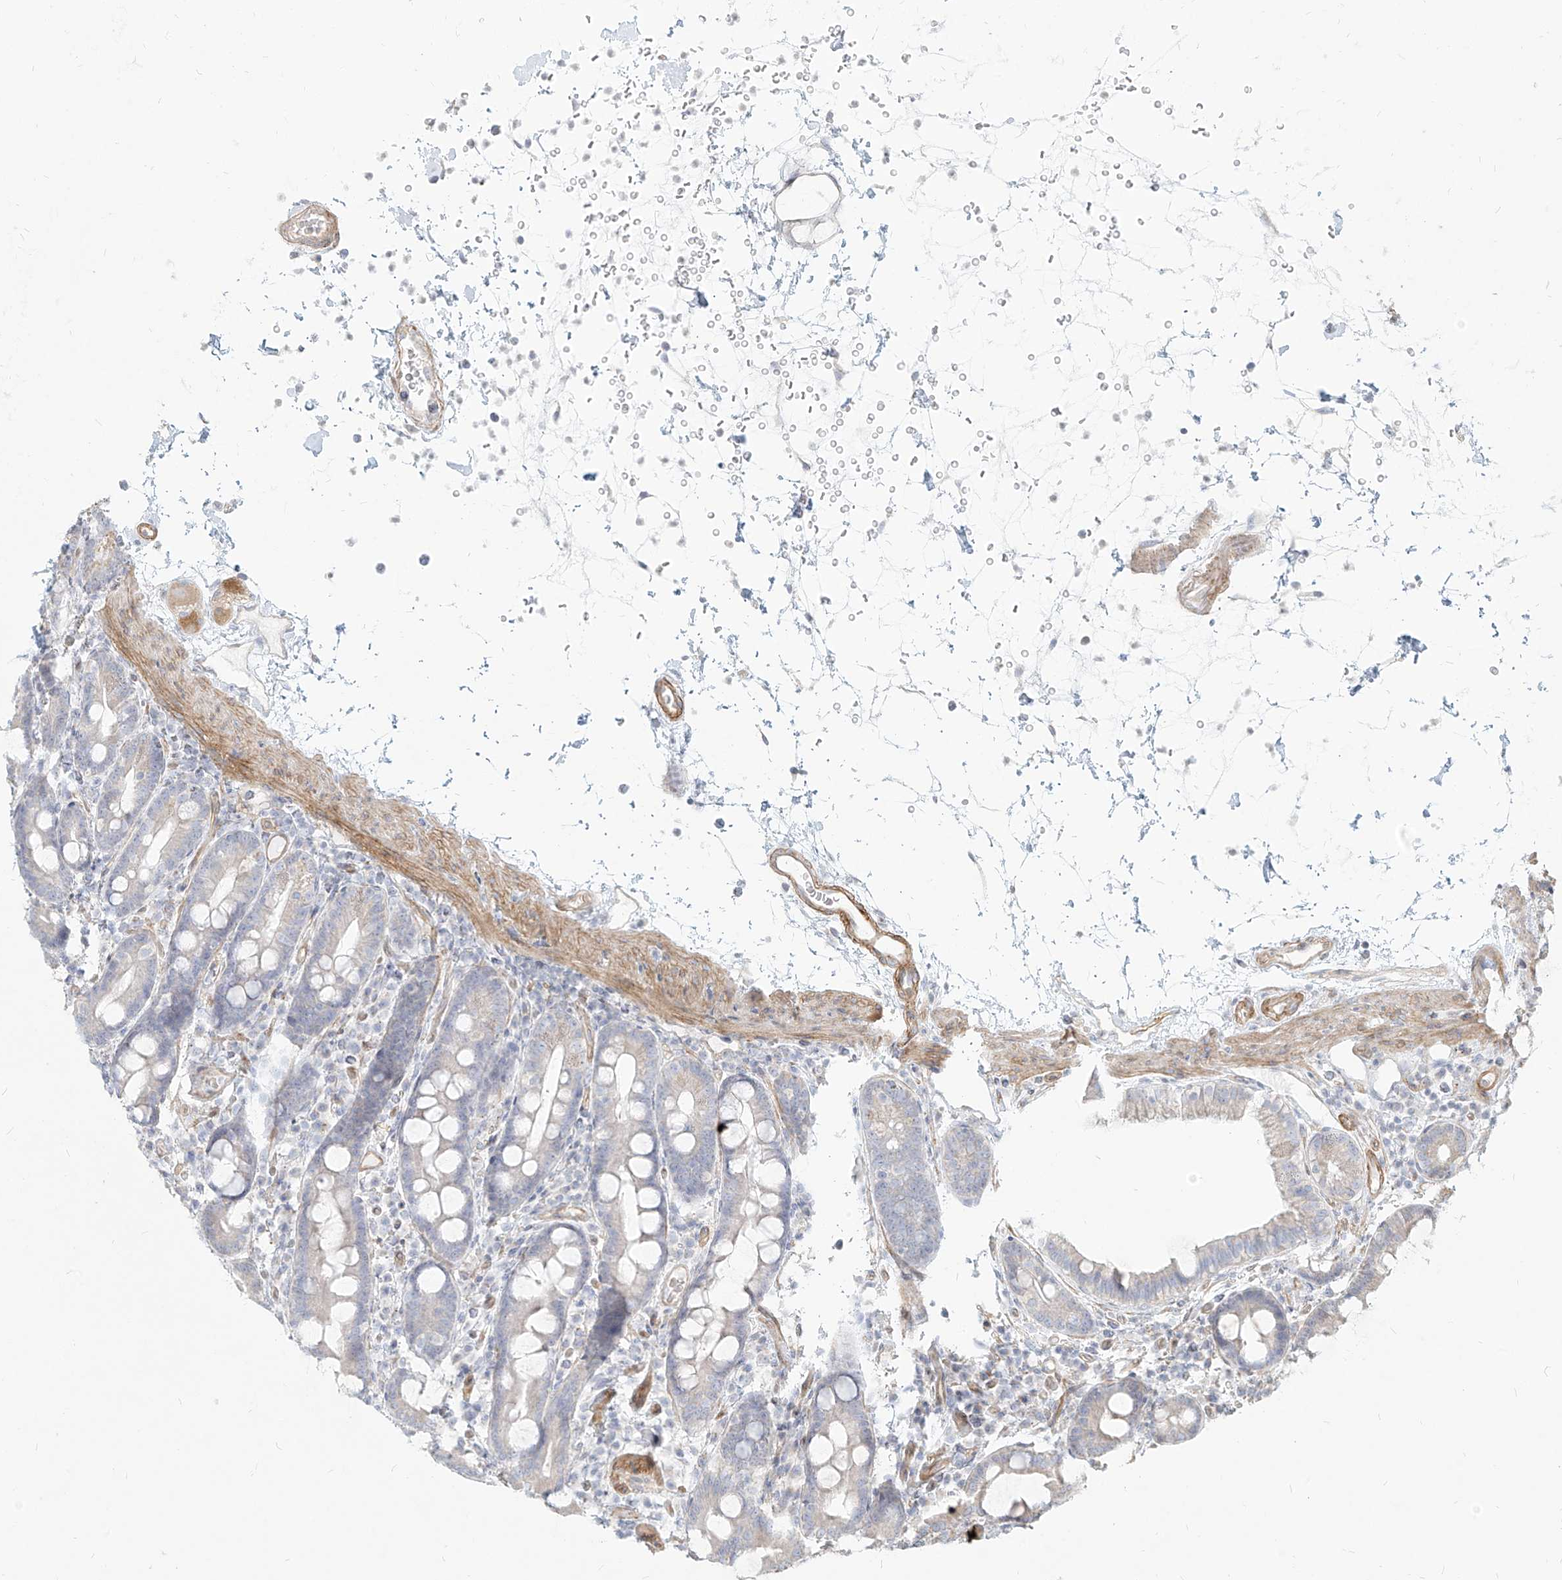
{"staining": {"intensity": "negative", "quantity": "none", "location": "none"}, "tissue": "duodenum", "cell_type": "Glandular cells", "image_type": "normal", "snomed": [{"axis": "morphology", "description": "Normal tissue, NOS"}, {"axis": "topography", "description": "Duodenum"}], "caption": "This image is of benign duodenum stained with immunohistochemistry to label a protein in brown with the nuclei are counter-stained blue. There is no positivity in glandular cells.", "gene": "ITPKB", "patient": {"sex": "male", "age": 54}}